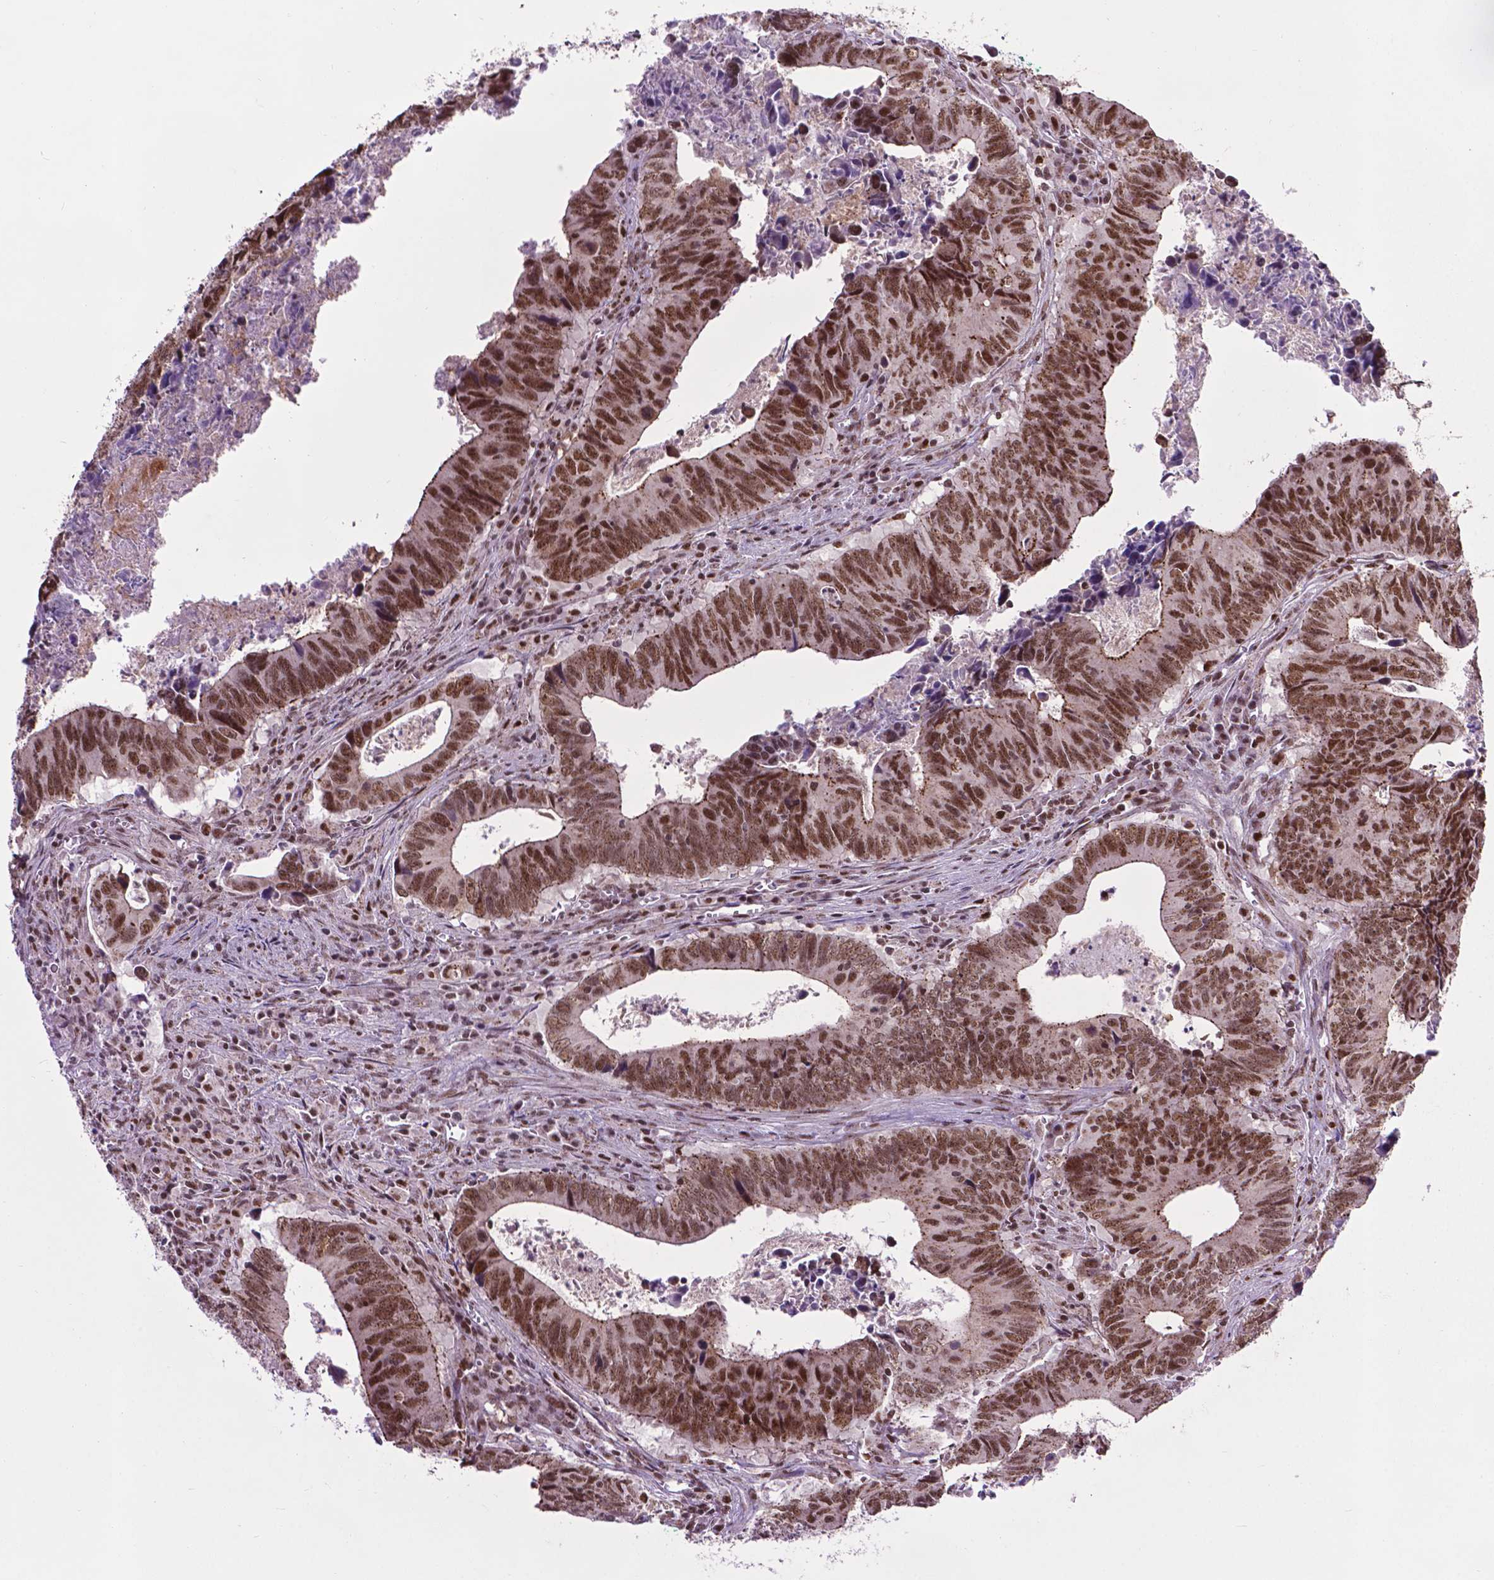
{"staining": {"intensity": "strong", "quantity": ">75%", "location": "nuclear"}, "tissue": "colorectal cancer", "cell_type": "Tumor cells", "image_type": "cancer", "snomed": [{"axis": "morphology", "description": "Adenocarcinoma, NOS"}, {"axis": "topography", "description": "Colon"}], "caption": "High-power microscopy captured an immunohistochemistry (IHC) micrograph of colorectal cancer (adenocarcinoma), revealing strong nuclear positivity in approximately >75% of tumor cells.", "gene": "EAF1", "patient": {"sex": "female", "age": 82}}